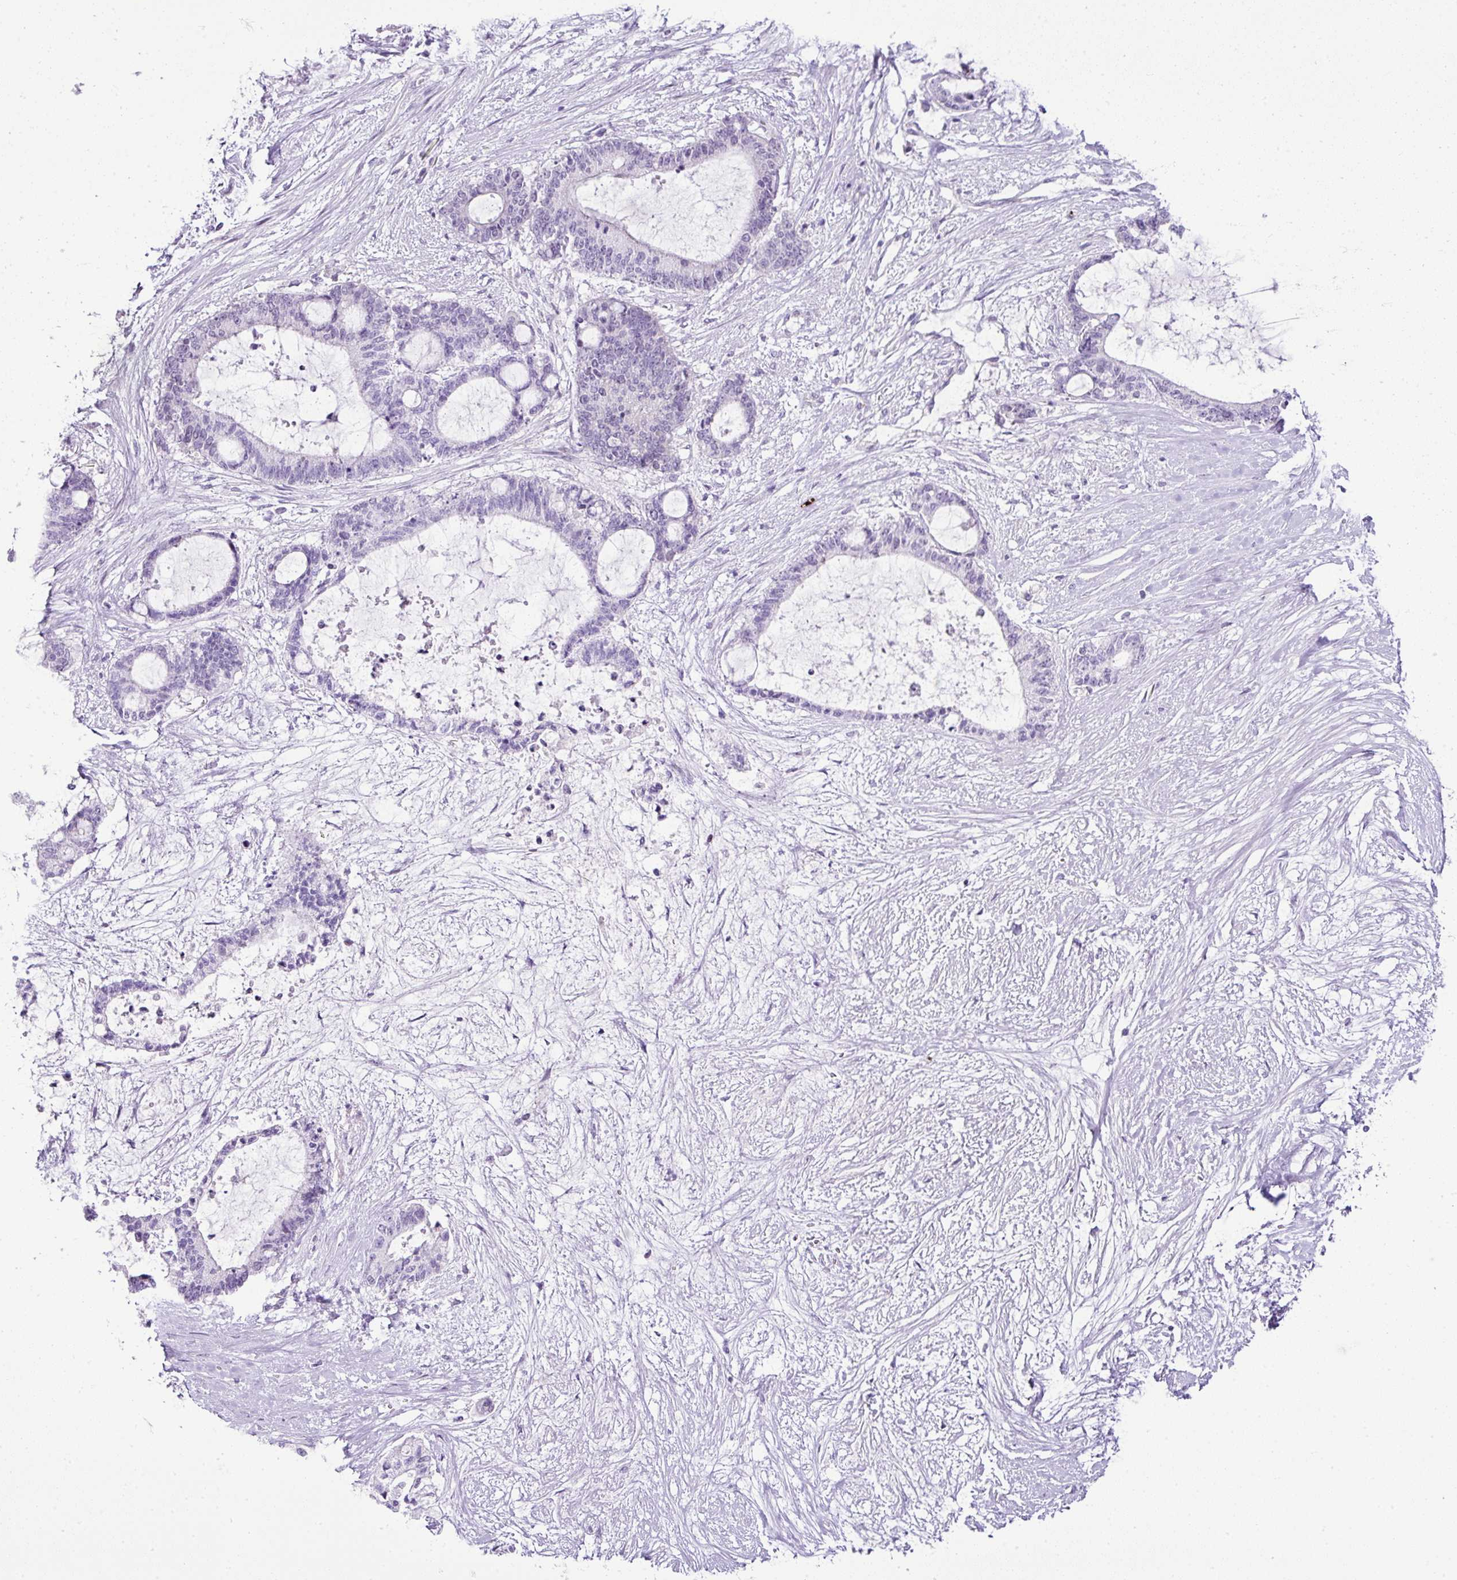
{"staining": {"intensity": "negative", "quantity": "none", "location": "none"}, "tissue": "liver cancer", "cell_type": "Tumor cells", "image_type": "cancer", "snomed": [{"axis": "morphology", "description": "Normal tissue, NOS"}, {"axis": "morphology", "description": "Cholangiocarcinoma"}, {"axis": "topography", "description": "Liver"}, {"axis": "topography", "description": "Peripheral nerve tissue"}], "caption": "Immunohistochemistry photomicrograph of neoplastic tissue: liver cancer stained with DAB displays no significant protein positivity in tumor cells.", "gene": "CMTM5", "patient": {"sex": "female", "age": 73}}